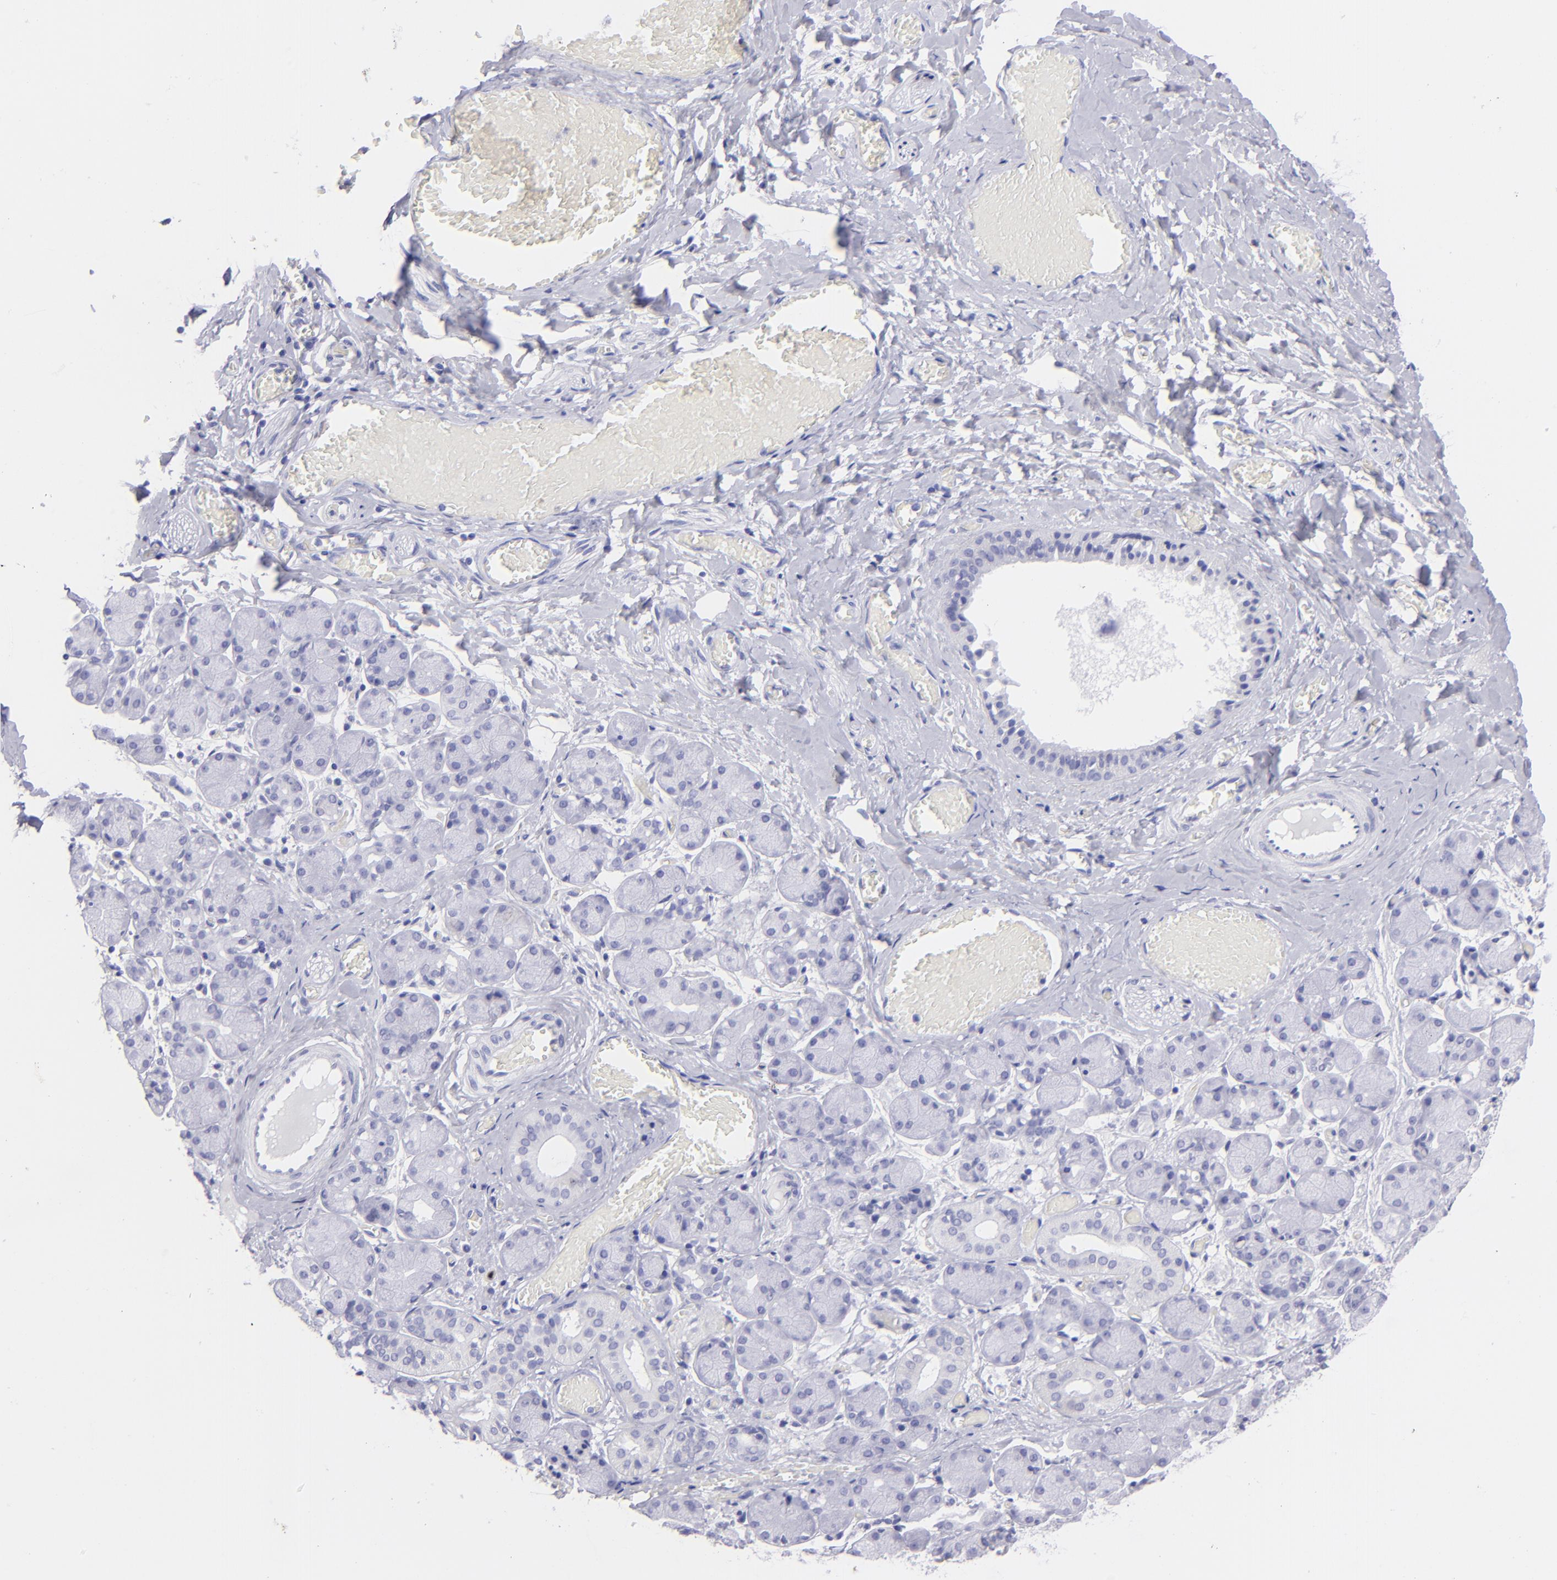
{"staining": {"intensity": "negative", "quantity": "none", "location": "none"}, "tissue": "salivary gland", "cell_type": "Glandular cells", "image_type": "normal", "snomed": [{"axis": "morphology", "description": "Normal tissue, NOS"}, {"axis": "topography", "description": "Salivary gland"}], "caption": "IHC photomicrograph of normal salivary gland: human salivary gland stained with DAB reveals no significant protein staining in glandular cells. The staining was performed using DAB (3,3'-diaminobenzidine) to visualize the protein expression in brown, while the nuclei were stained in blue with hematoxylin (Magnification: 20x).", "gene": "SLC1A3", "patient": {"sex": "female", "age": 24}}